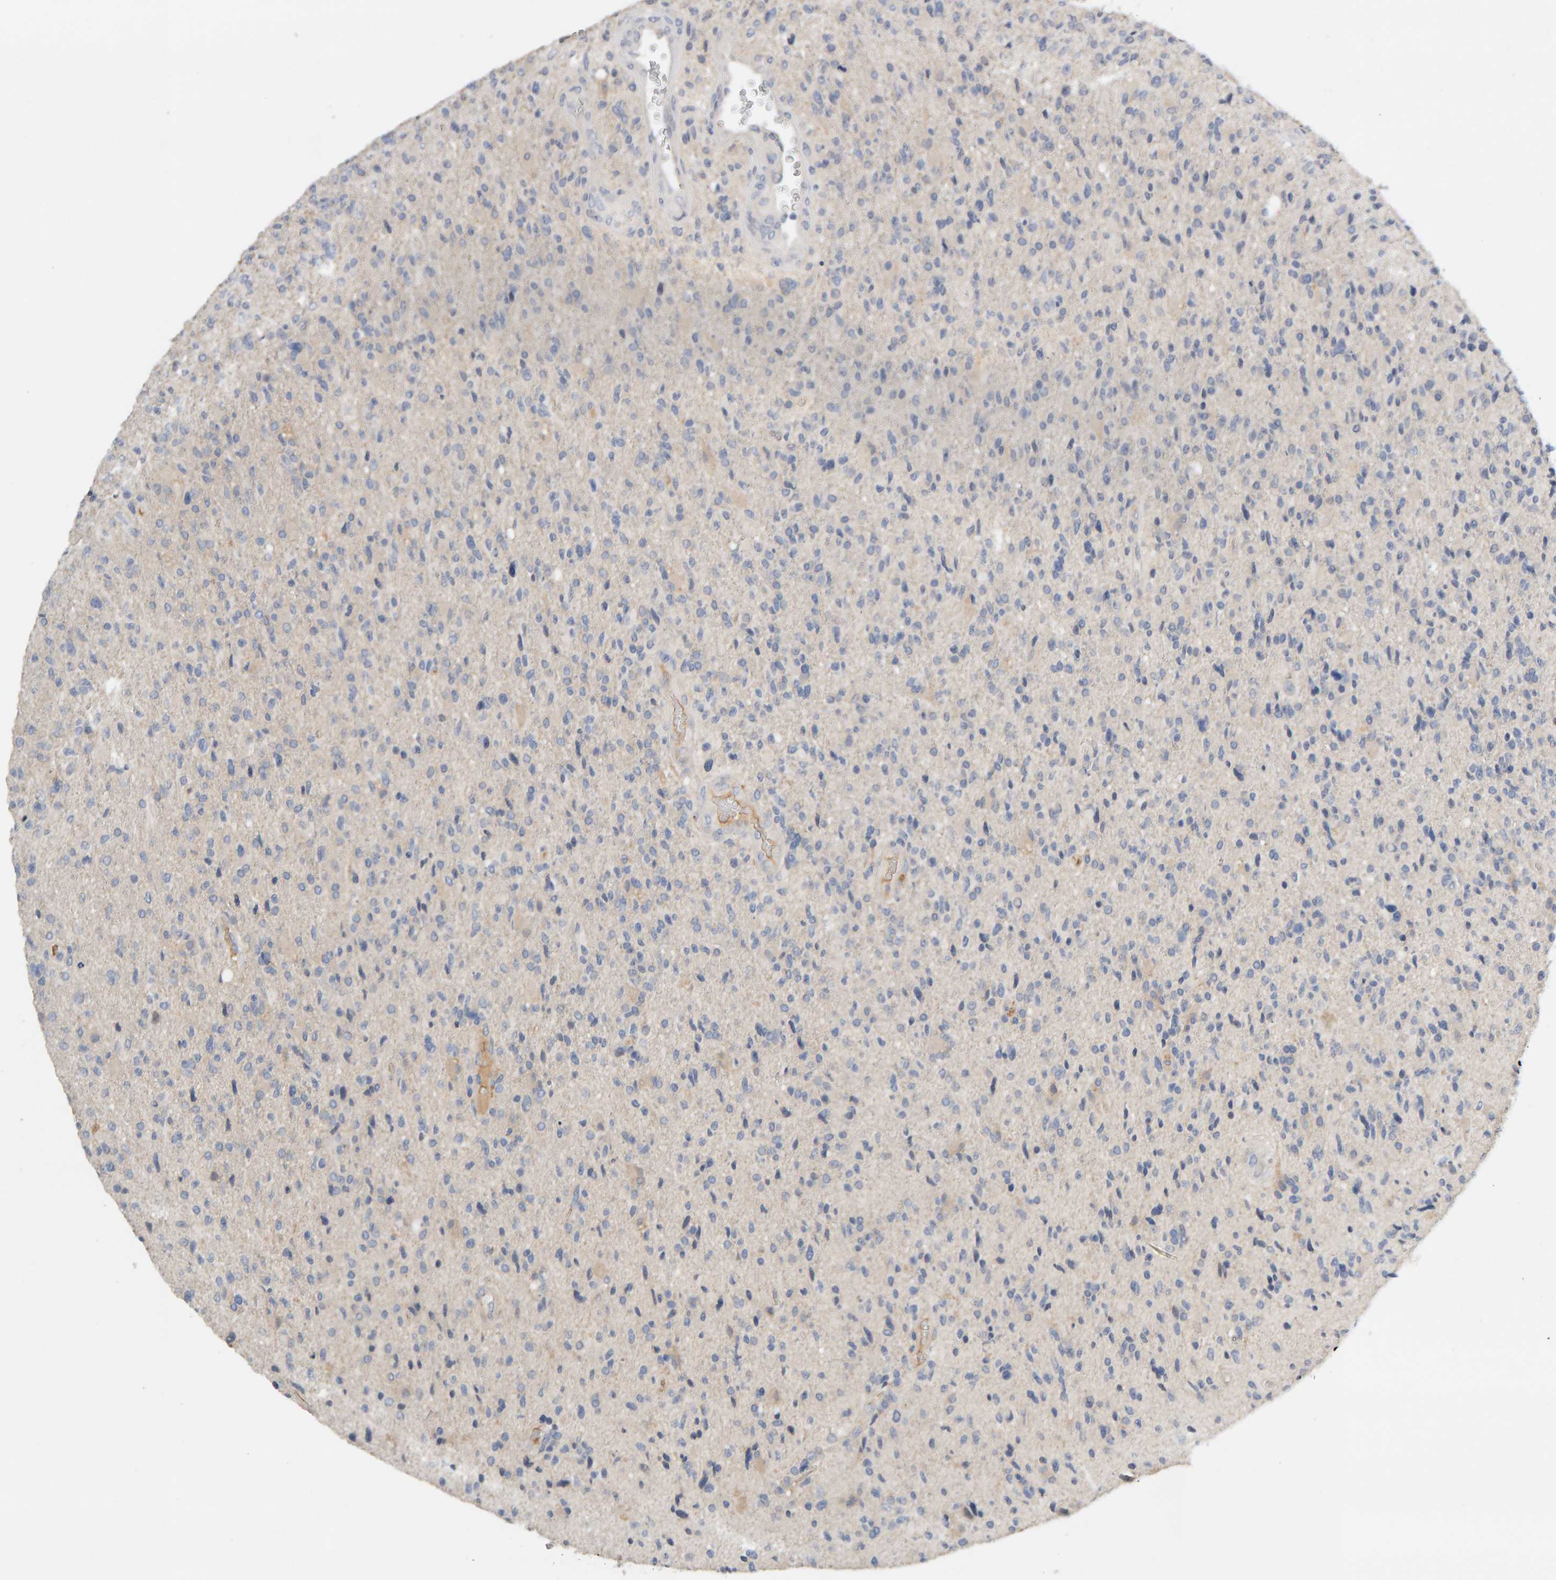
{"staining": {"intensity": "negative", "quantity": "none", "location": "none"}, "tissue": "glioma", "cell_type": "Tumor cells", "image_type": "cancer", "snomed": [{"axis": "morphology", "description": "Glioma, malignant, High grade"}, {"axis": "topography", "description": "Brain"}], "caption": "Tumor cells show no significant protein staining in glioma.", "gene": "GFUS", "patient": {"sex": "male", "age": 72}}